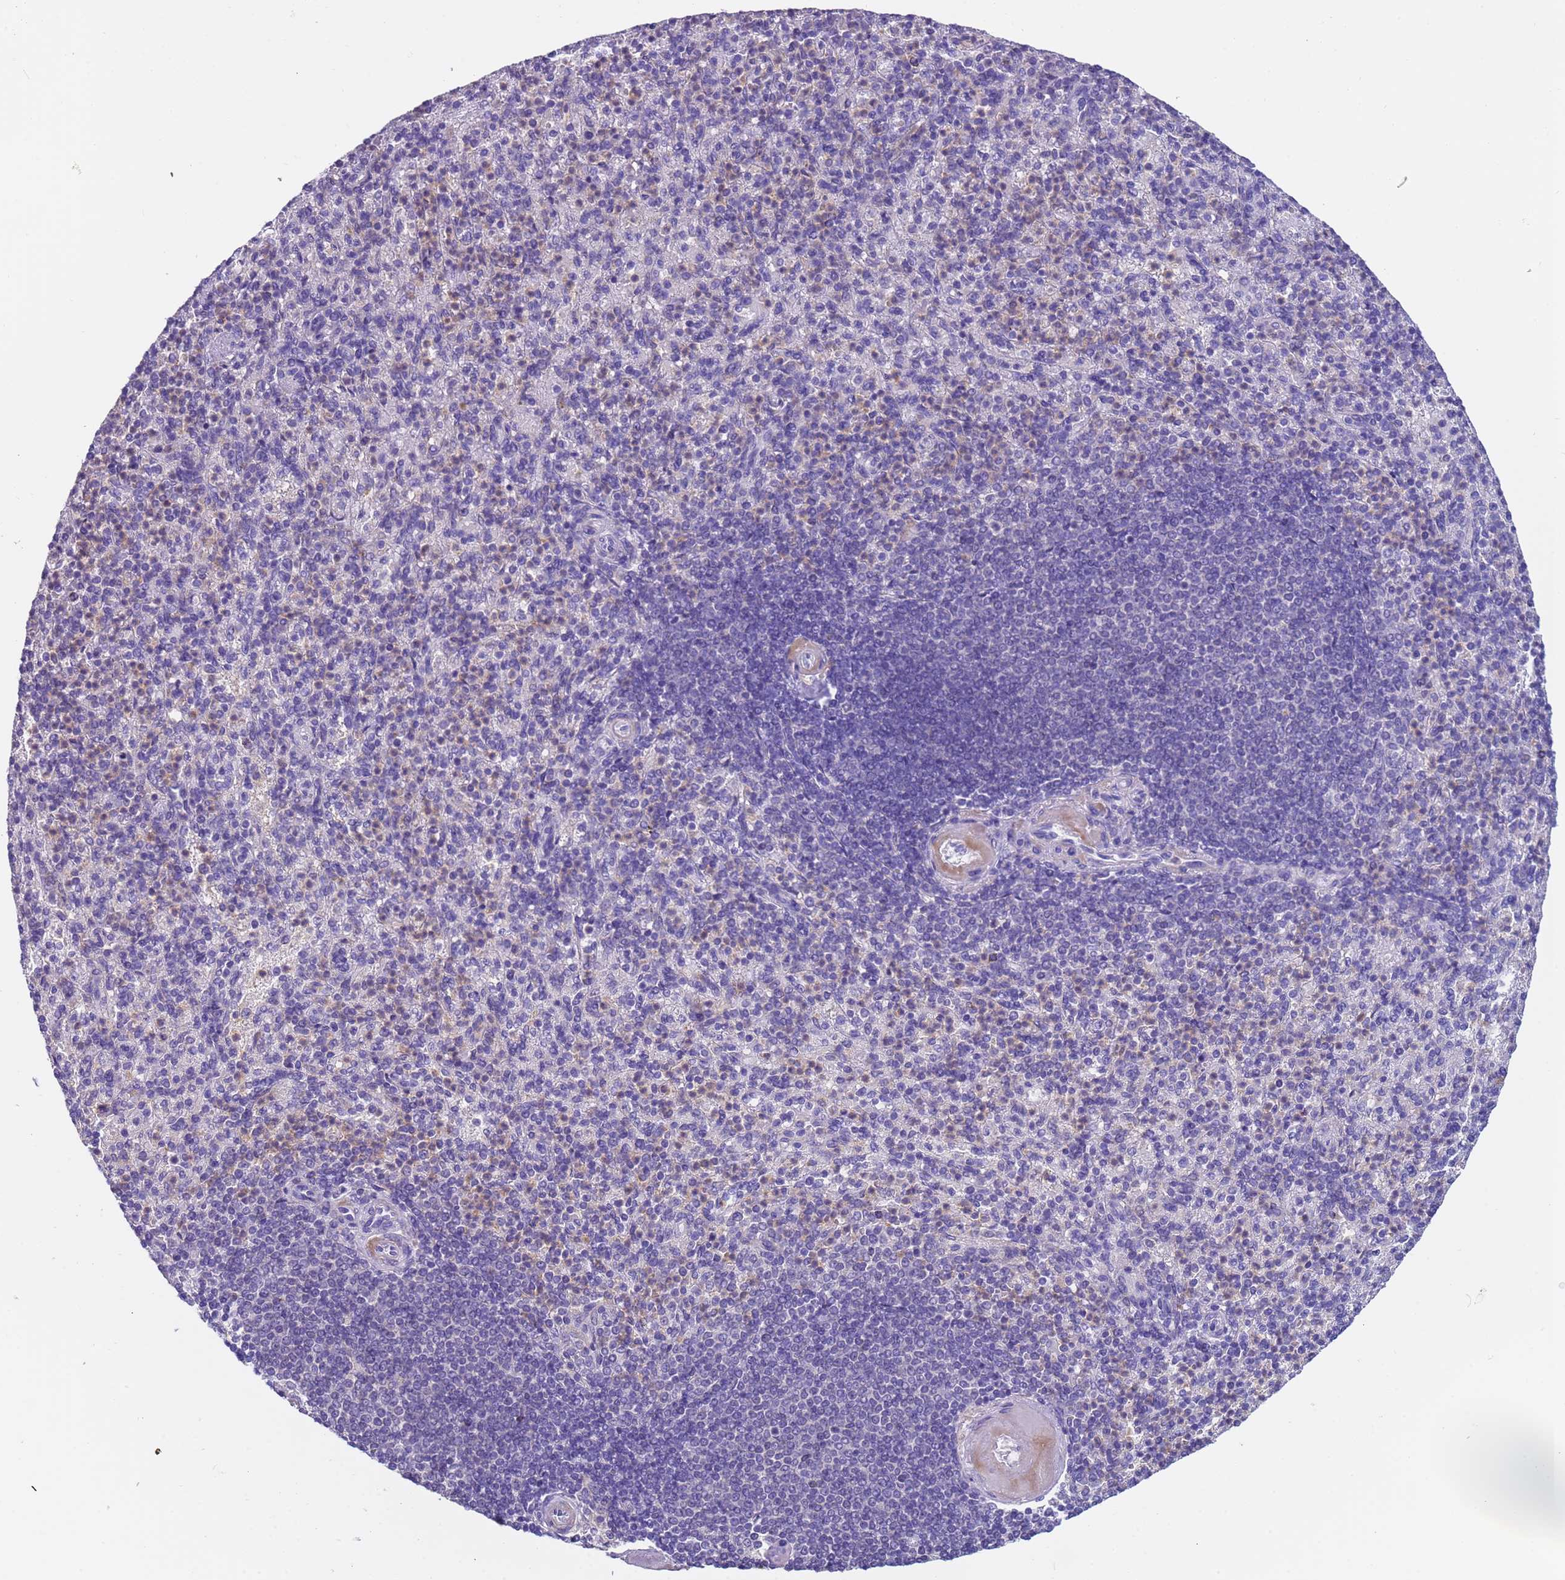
{"staining": {"intensity": "negative", "quantity": "none", "location": "none"}, "tissue": "spleen", "cell_type": "Cells in red pulp", "image_type": "normal", "snomed": [{"axis": "morphology", "description": "Normal tissue, NOS"}, {"axis": "topography", "description": "Spleen"}], "caption": "DAB immunohistochemical staining of benign spleen reveals no significant staining in cells in red pulp.", "gene": "ZNF248", "patient": {"sex": "female", "age": 74}}